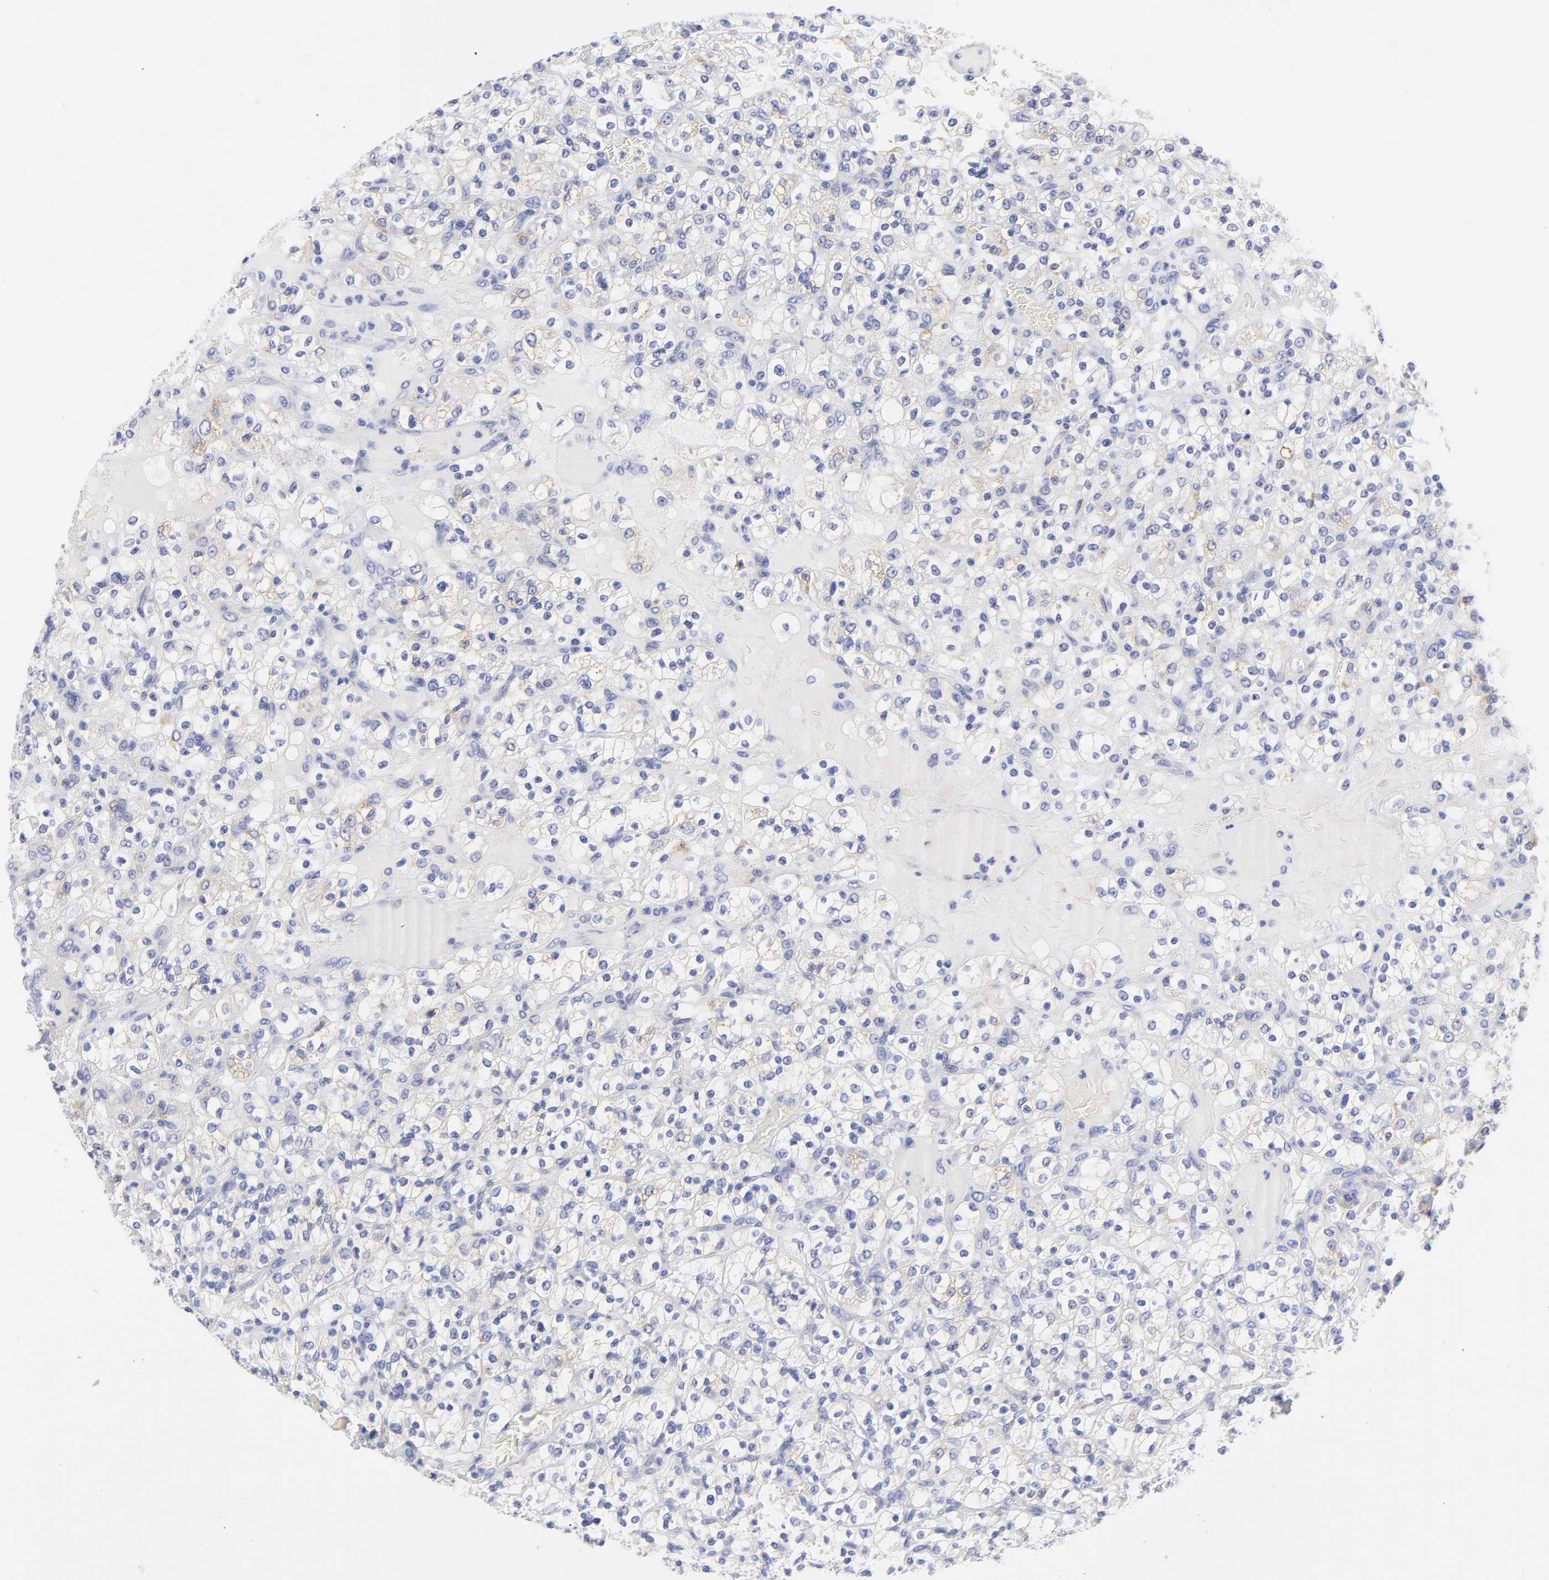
{"staining": {"intensity": "negative", "quantity": "none", "location": "none"}, "tissue": "renal cancer", "cell_type": "Tumor cells", "image_type": "cancer", "snomed": [{"axis": "morphology", "description": "Normal tissue, NOS"}, {"axis": "morphology", "description": "Adenocarcinoma, NOS"}, {"axis": "topography", "description": "Kidney"}], "caption": "Tumor cells show no significant positivity in renal cancer. (IHC, brightfield microscopy, high magnification).", "gene": "DUSP9", "patient": {"sex": "female", "age": 72}}